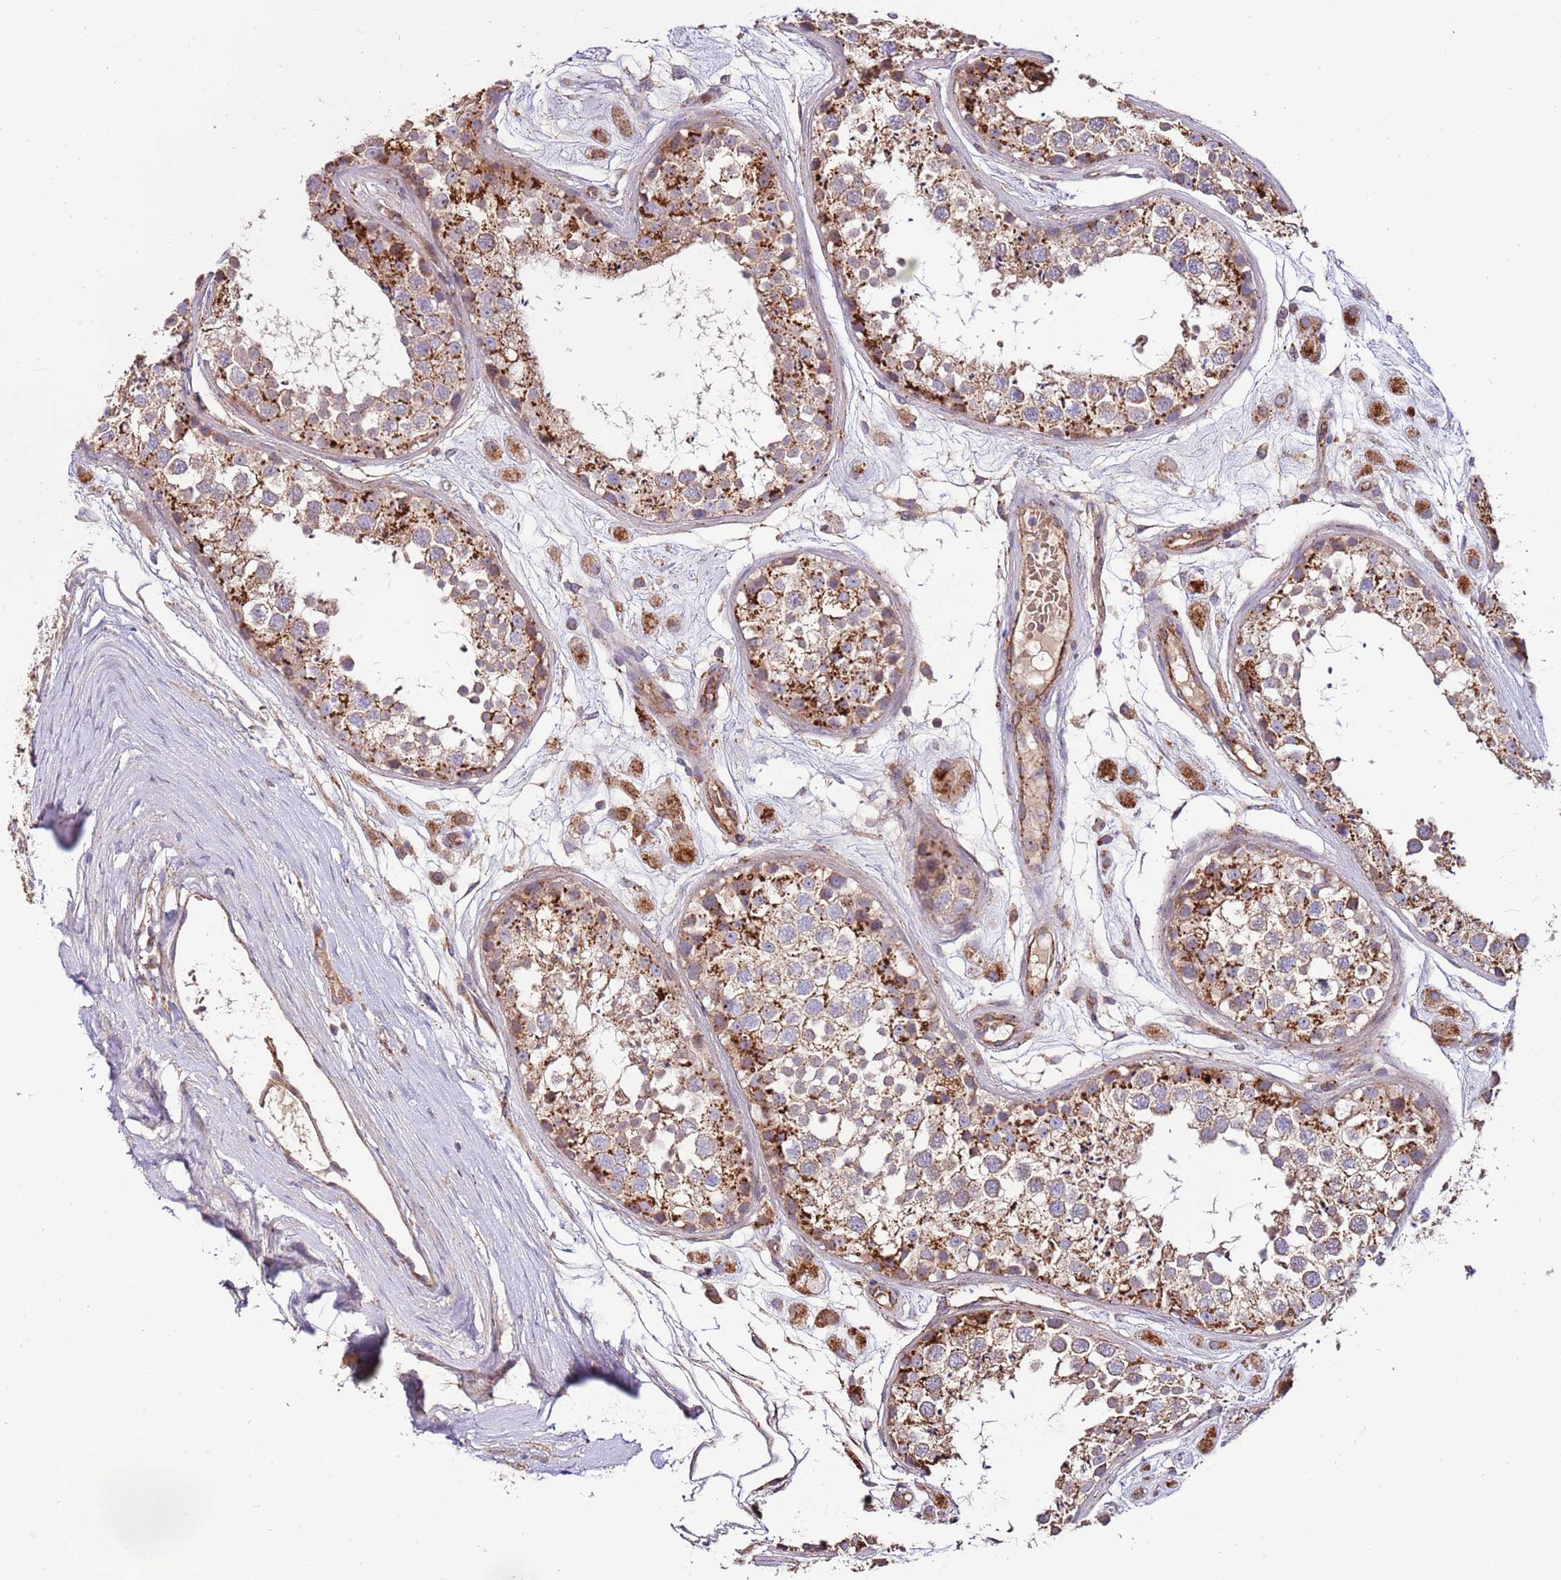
{"staining": {"intensity": "strong", "quantity": "25%-75%", "location": "cytoplasmic/membranous"}, "tissue": "testis", "cell_type": "Cells in seminiferous ducts", "image_type": "normal", "snomed": [{"axis": "morphology", "description": "Normal tissue, NOS"}, {"axis": "topography", "description": "Testis"}], "caption": "Testis stained with a brown dye displays strong cytoplasmic/membranous positive expression in approximately 25%-75% of cells in seminiferous ducts.", "gene": "DOCK6", "patient": {"sex": "male", "age": 25}}